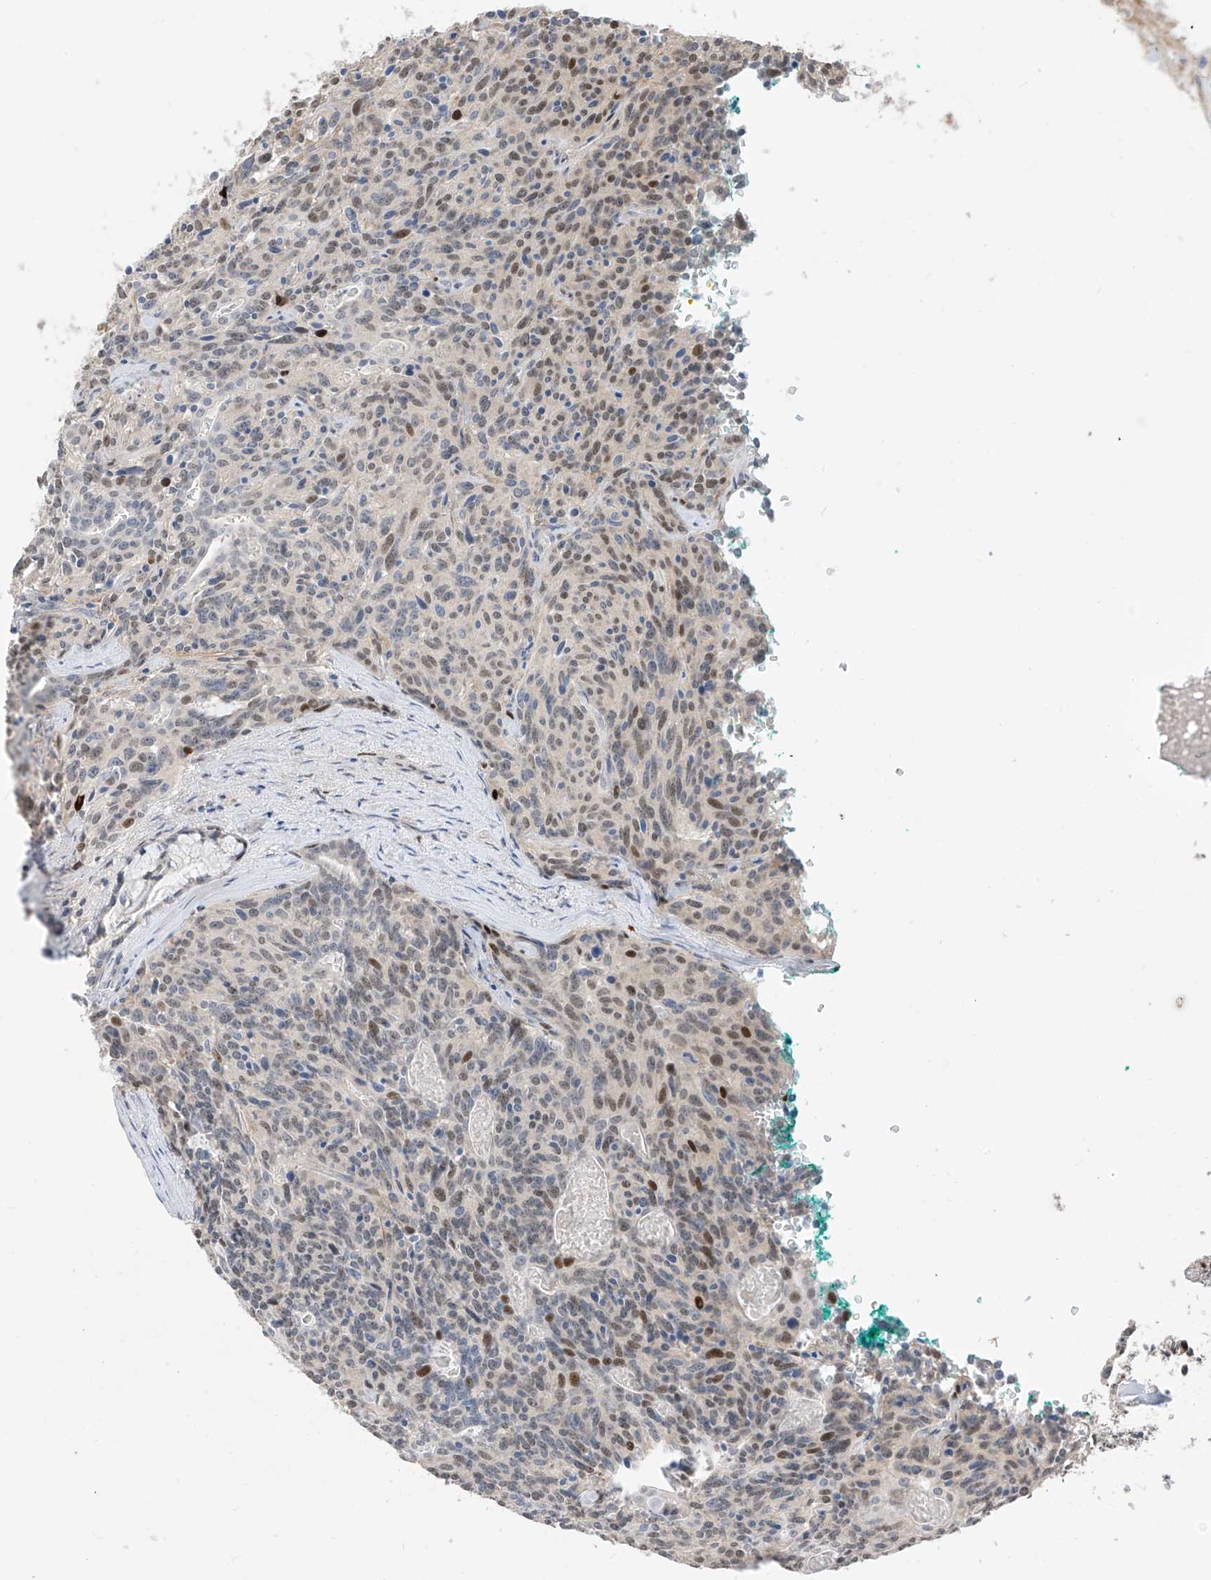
{"staining": {"intensity": "moderate", "quantity": "<25%", "location": "nuclear"}, "tissue": "carcinoid", "cell_type": "Tumor cells", "image_type": "cancer", "snomed": [{"axis": "morphology", "description": "Carcinoid, malignant, NOS"}, {"axis": "topography", "description": "Lung"}], "caption": "Immunohistochemistry of malignant carcinoid displays low levels of moderate nuclear expression in approximately <25% of tumor cells.", "gene": "LATS1", "patient": {"sex": "female", "age": 46}}